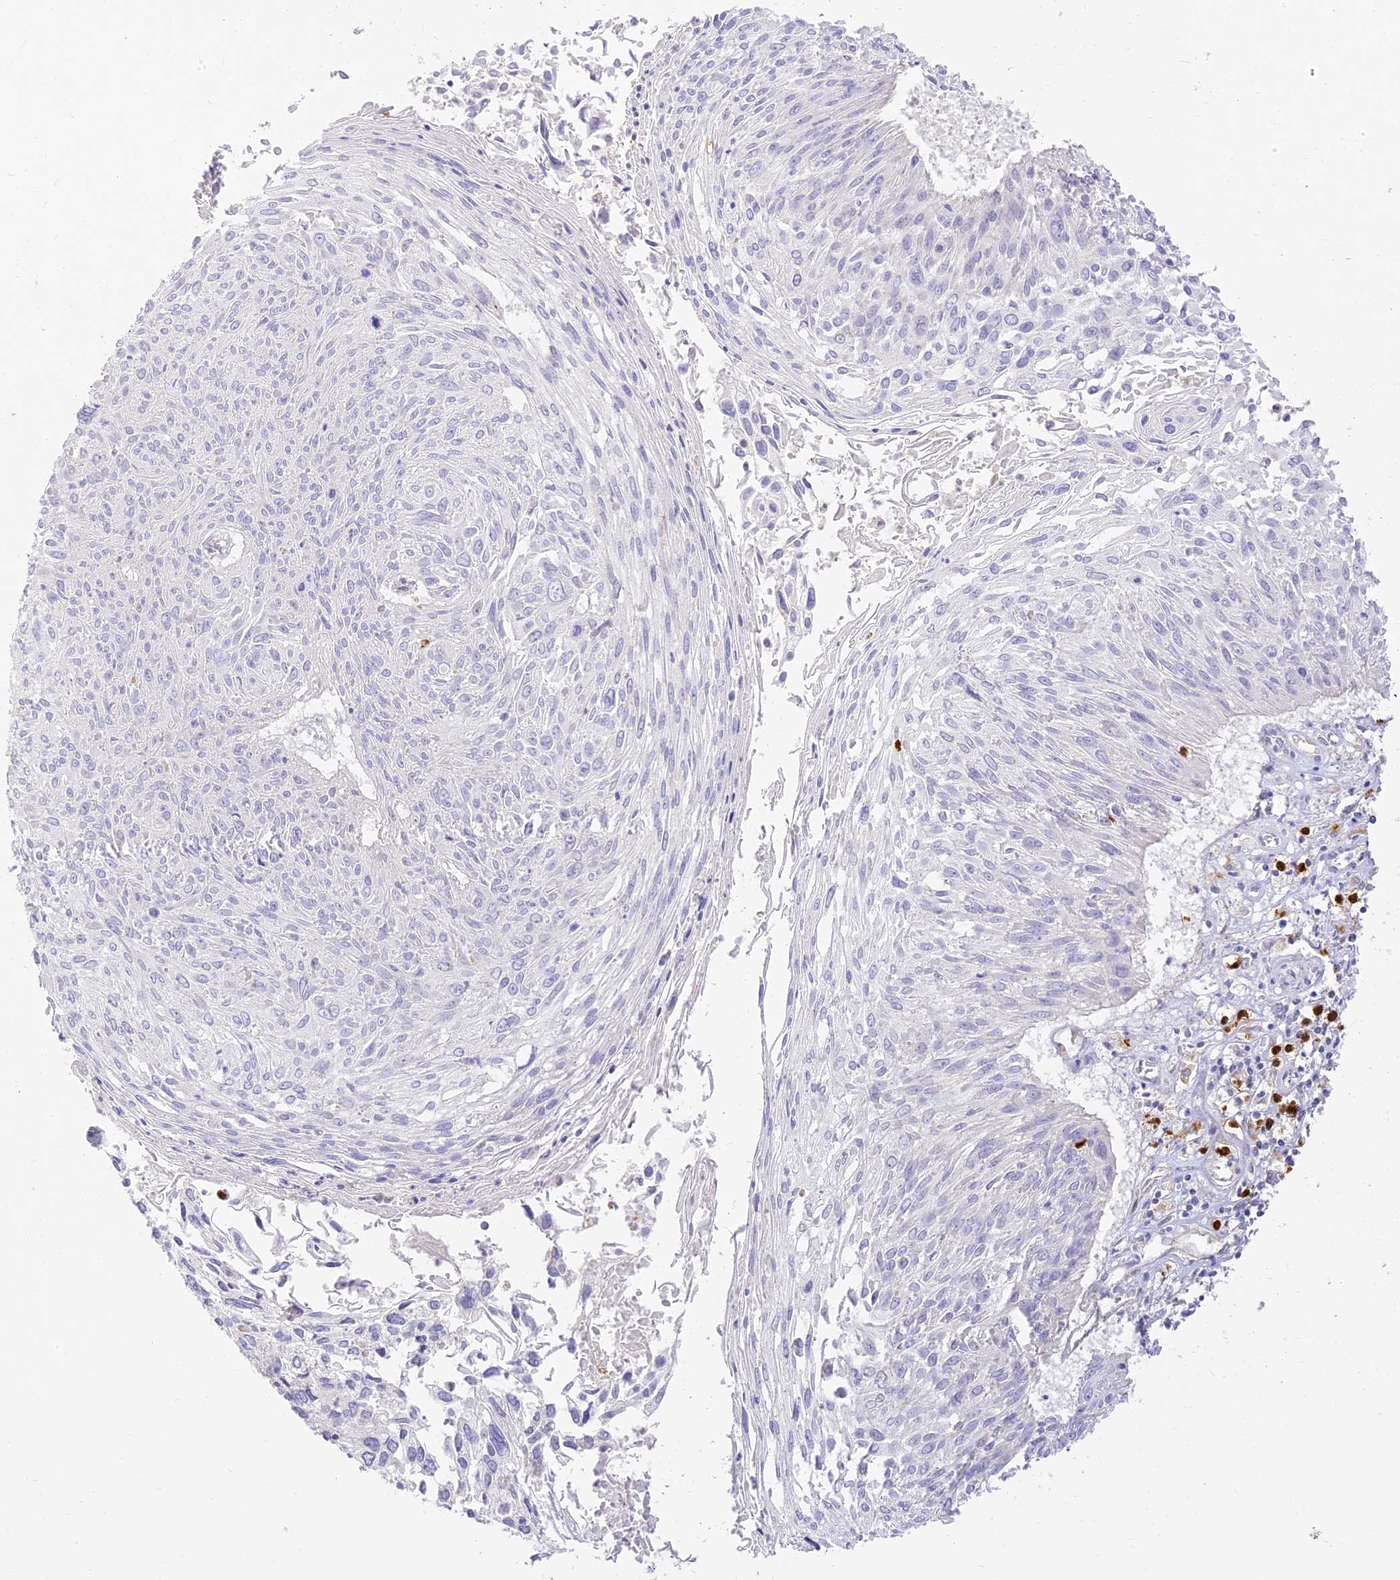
{"staining": {"intensity": "negative", "quantity": "none", "location": "none"}, "tissue": "cervical cancer", "cell_type": "Tumor cells", "image_type": "cancer", "snomed": [{"axis": "morphology", "description": "Squamous cell carcinoma, NOS"}, {"axis": "topography", "description": "Cervix"}], "caption": "Tumor cells show no significant expression in cervical cancer.", "gene": "LRRC15", "patient": {"sex": "female", "age": 51}}